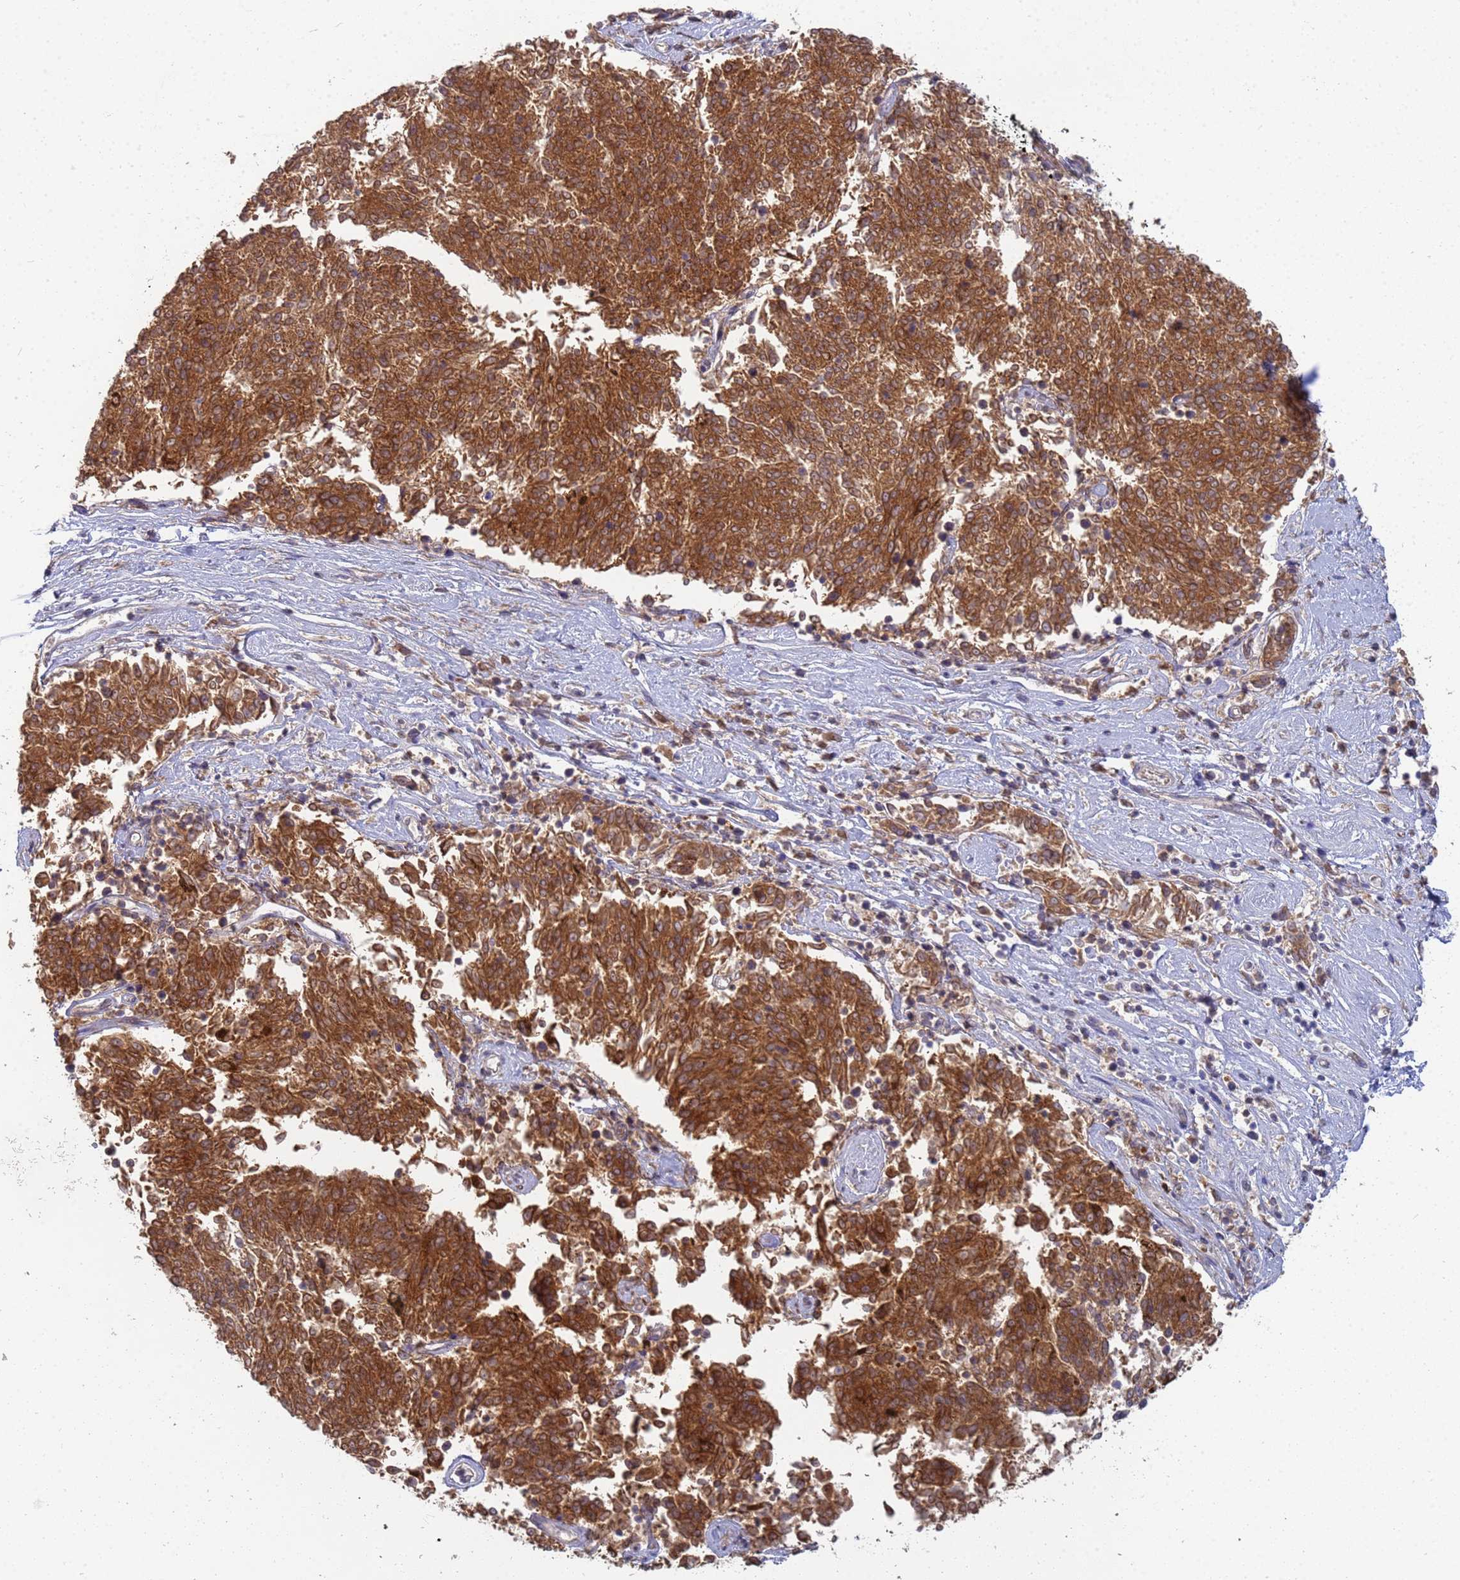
{"staining": {"intensity": "strong", "quantity": ">75%", "location": "cytoplasmic/membranous"}, "tissue": "melanoma", "cell_type": "Tumor cells", "image_type": "cancer", "snomed": [{"axis": "morphology", "description": "Malignant melanoma, NOS"}, {"axis": "topography", "description": "Skin"}], "caption": "Human malignant melanoma stained for a protein (brown) reveals strong cytoplasmic/membranous positive positivity in about >75% of tumor cells.", "gene": "SHARPIN", "patient": {"sex": "female", "age": 72}}